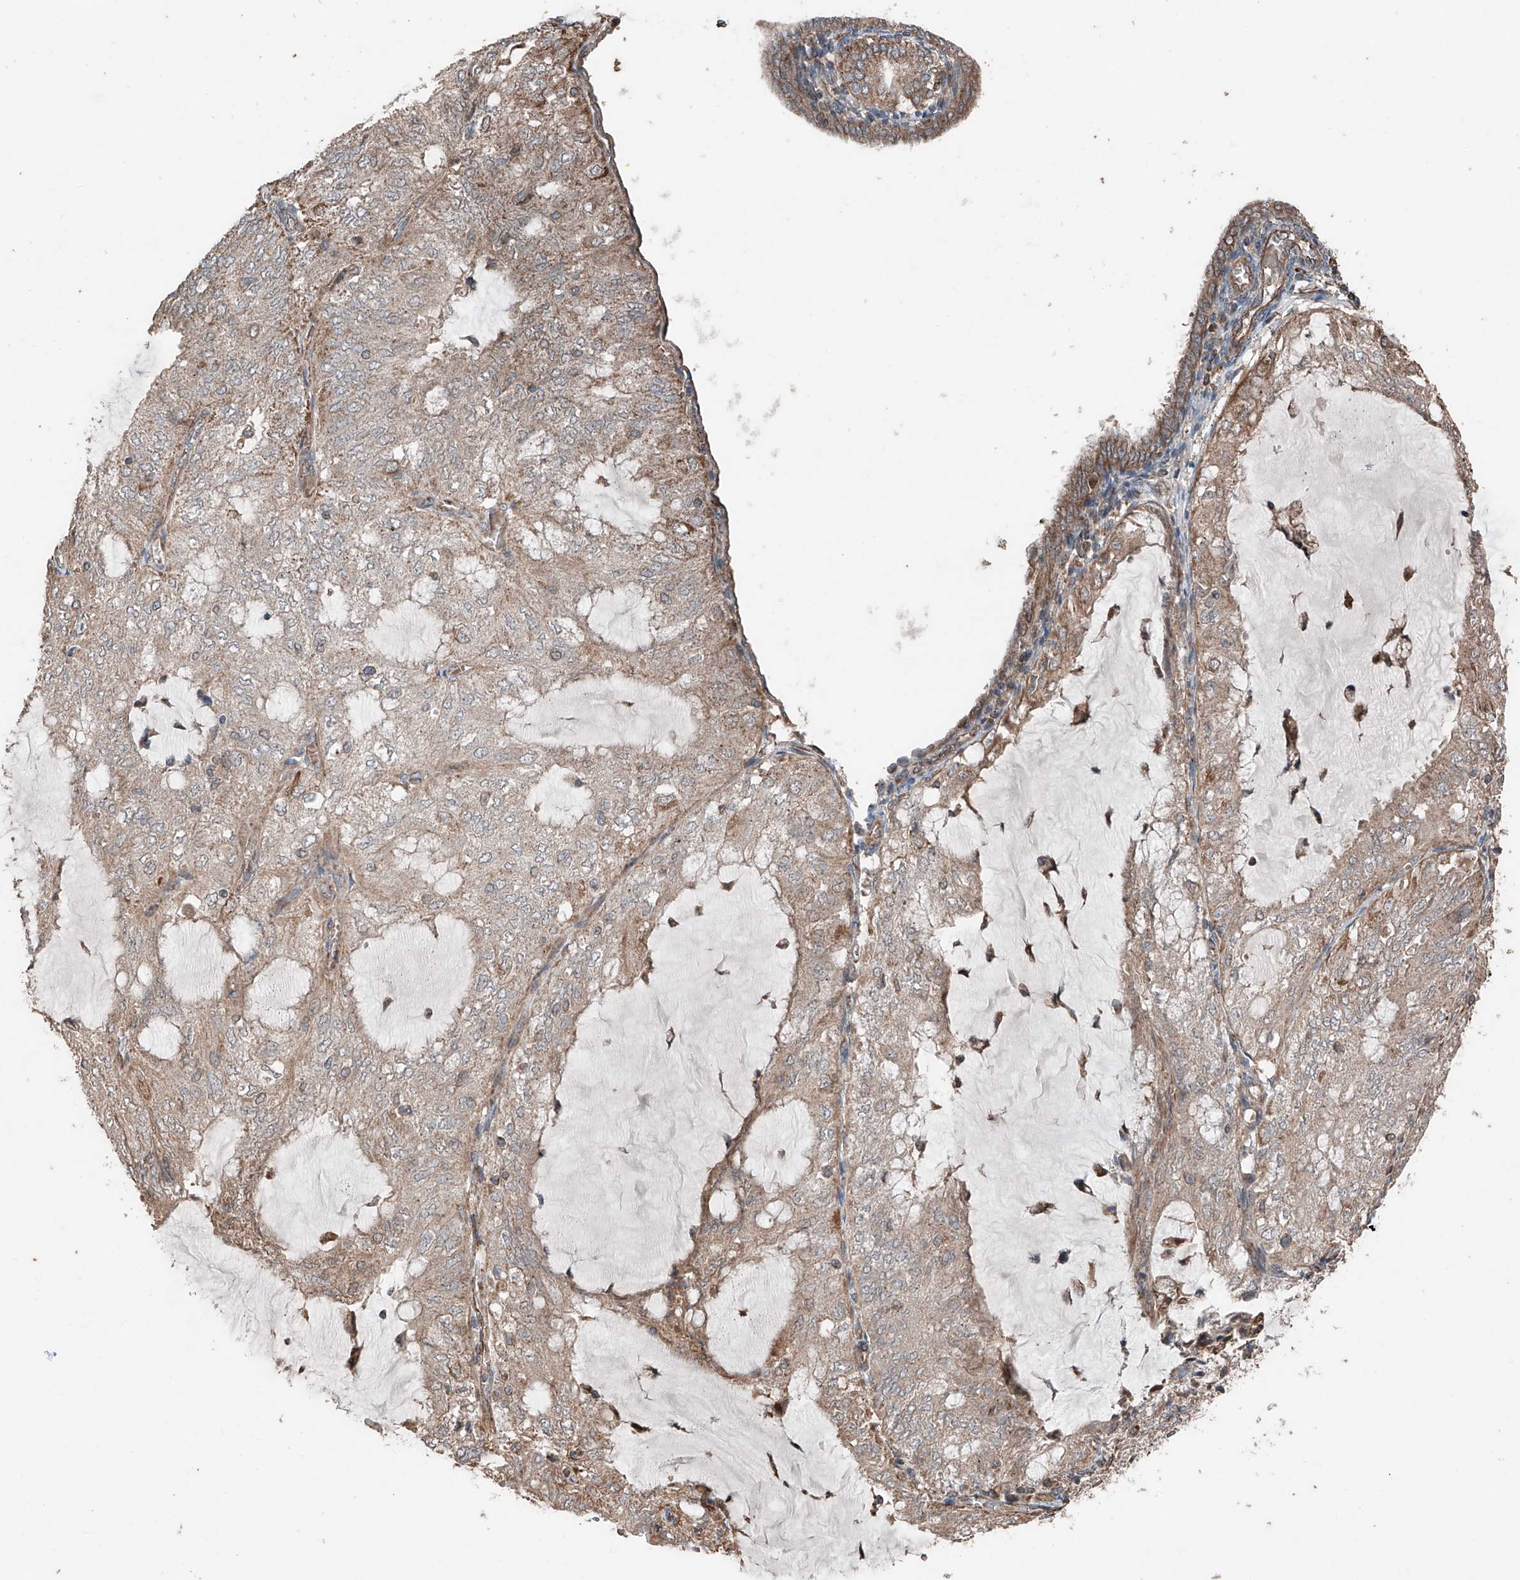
{"staining": {"intensity": "weak", "quantity": ">75%", "location": "cytoplasmic/membranous"}, "tissue": "endometrial cancer", "cell_type": "Tumor cells", "image_type": "cancer", "snomed": [{"axis": "morphology", "description": "Adenocarcinoma, NOS"}, {"axis": "topography", "description": "Endometrium"}], "caption": "This image displays IHC staining of human adenocarcinoma (endometrial), with low weak cytoplasmic/membranous staining in approximately >75% of tumor cells.", "gene": "AP4B1", "patient": {"sex": "female", "age": 81}}